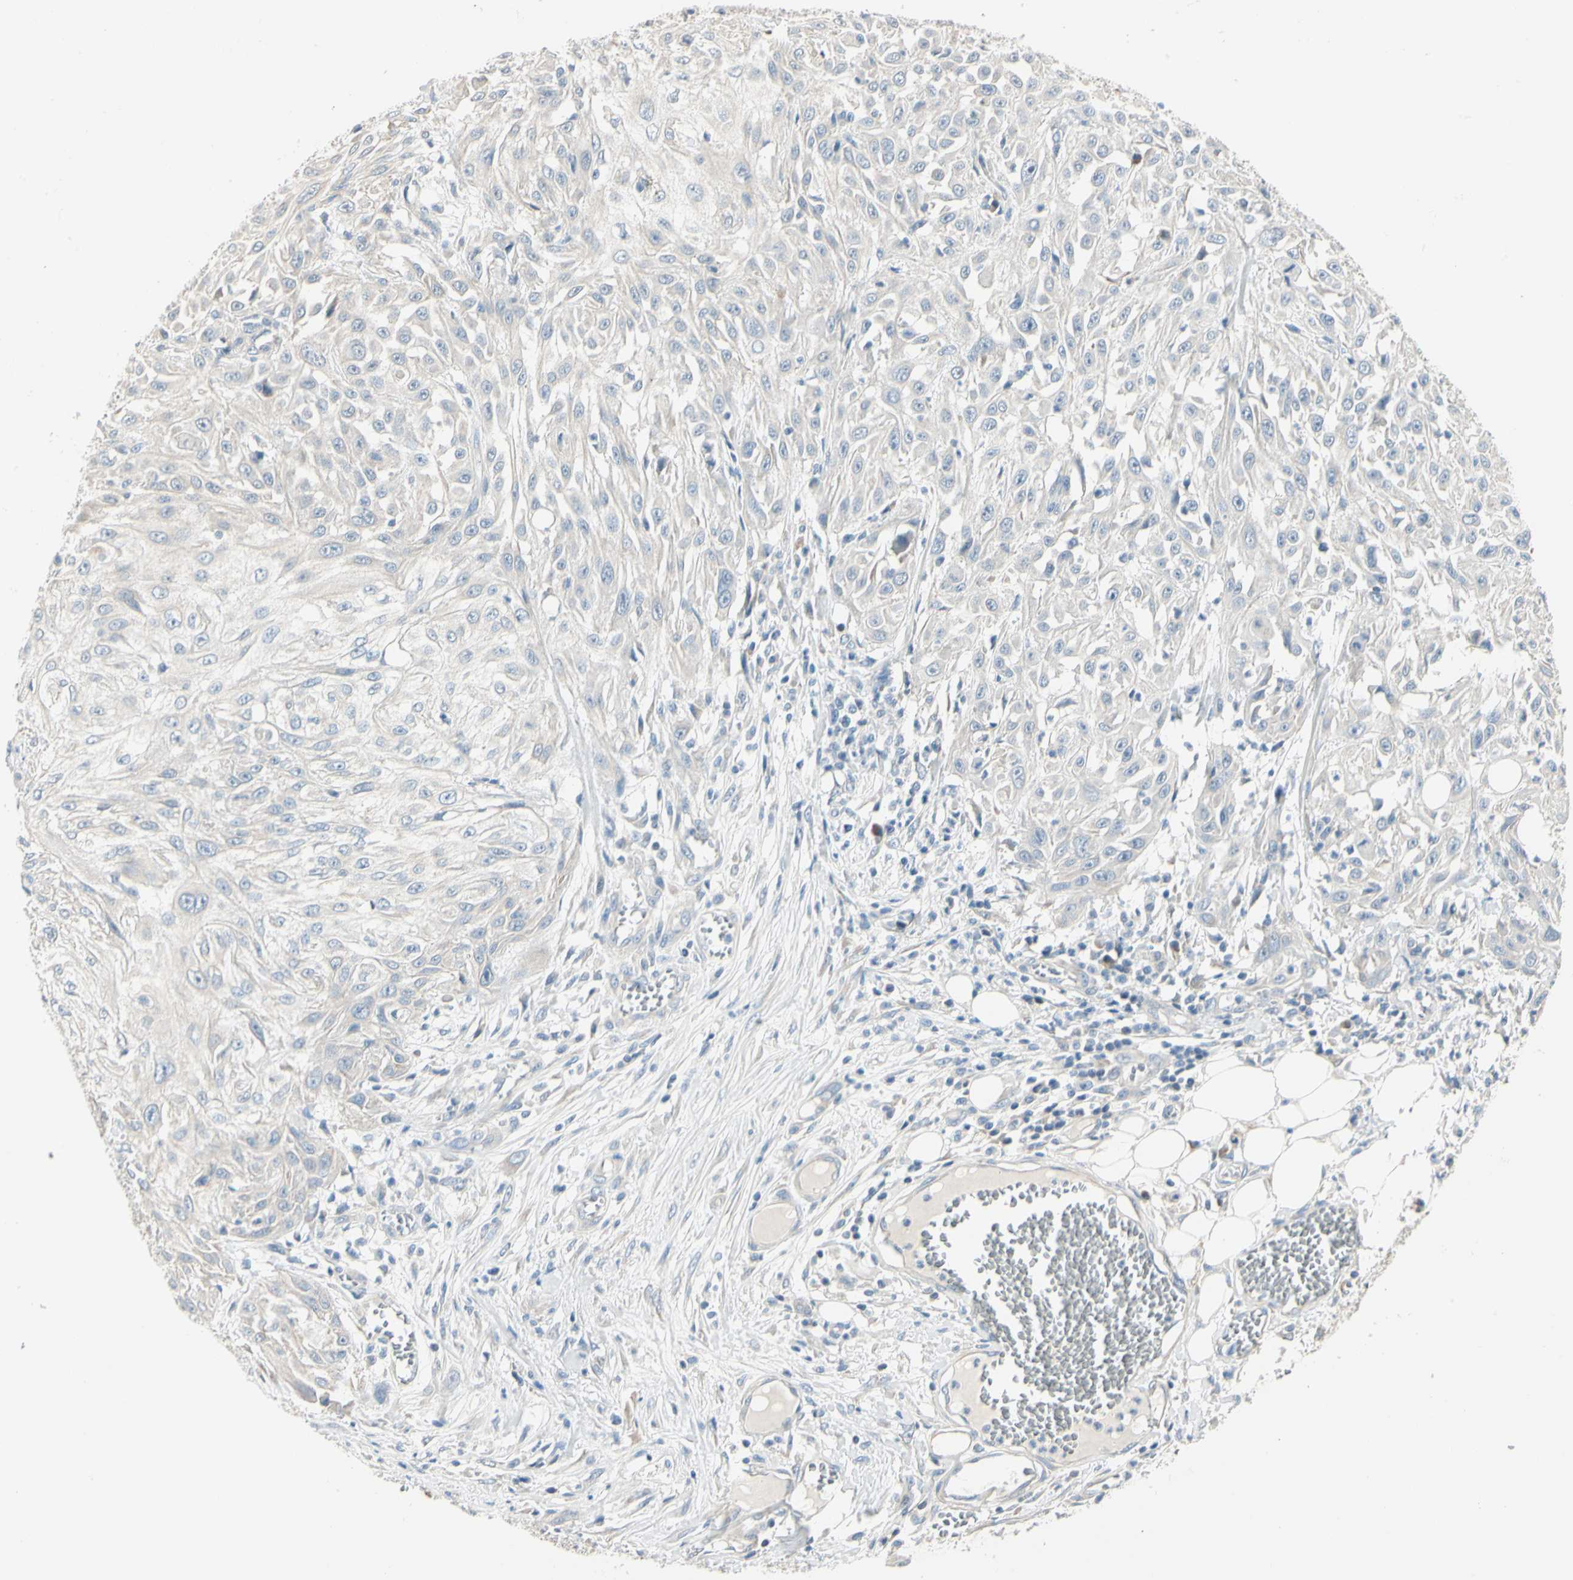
{"staining": {"intensity": "negative", "quantity": "none", "location": "none"}, "tissue": "skin cancer", "cell_type": "Tumor cells", "image_type": "cancer", "snomed": [{"axis": "morphology", "description": "Squamous cell carcinoma, NOS"}, {"axis": "topography", "description": "Skin"}], "caption": "IHC micrograph of neoplastic tissue: squamous cell carcinoma (skin) stained with DAB exhibits no significant protein expression in tumor cells.", "gene": "DUSP12", "patient": {"sex": "male", "age": 75}}